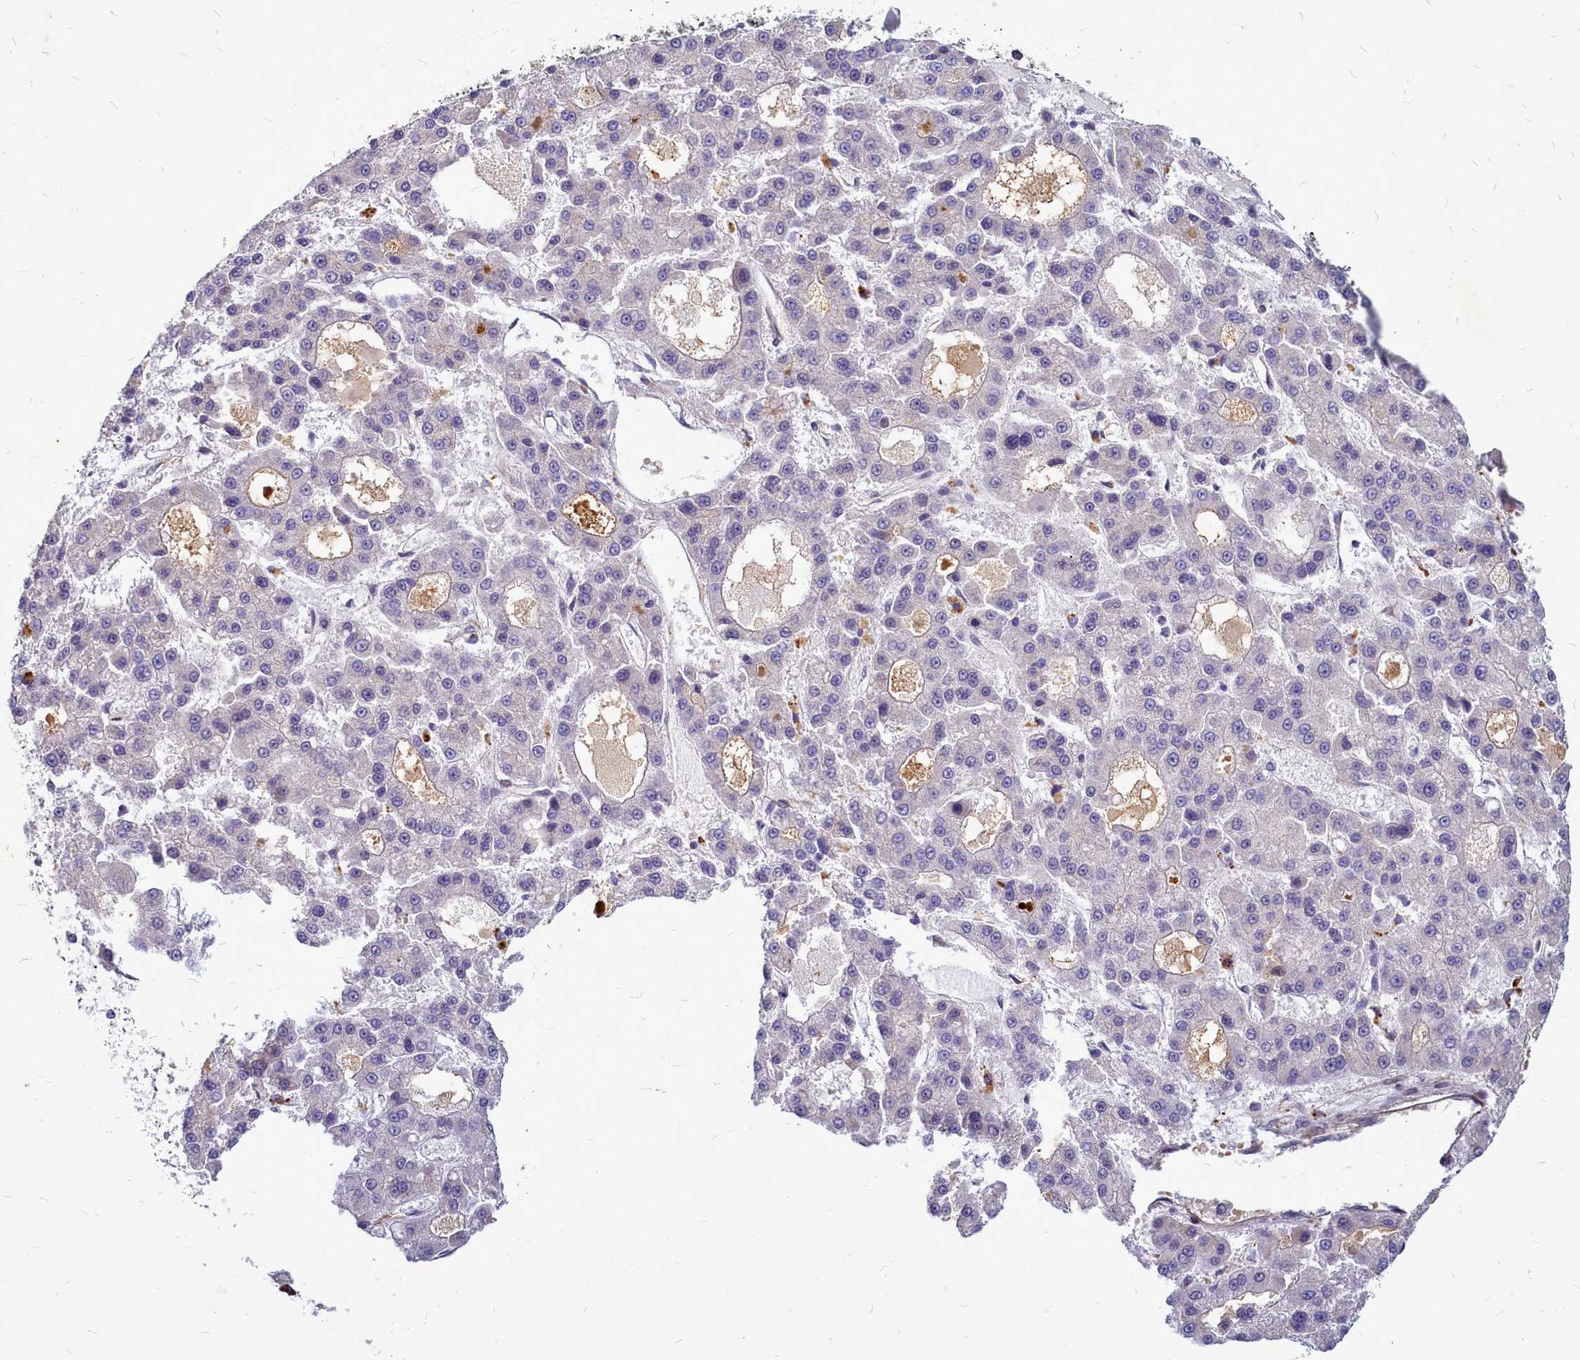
{"staining": {"intensity": "negative", "quantity": "none", "location": "none"}, "tissue": "liver cancer", "cell_type": "Tumor cells", "image_type": "cancer", "snomed": [{"axis": "morphology", "description": "Carcinoma, Hepatocellular, NOS"}, {"axis": "topography", "description": "Liver"}], "caption": "IHC histopathology image of neoplastic tissue: hepatocellular carcinoma (liver) stained with DAB demonstrates no significant protein positivity in tumor cells.", "gene": "SMPD4", "patient": {"sex": "male", "age": 70}}